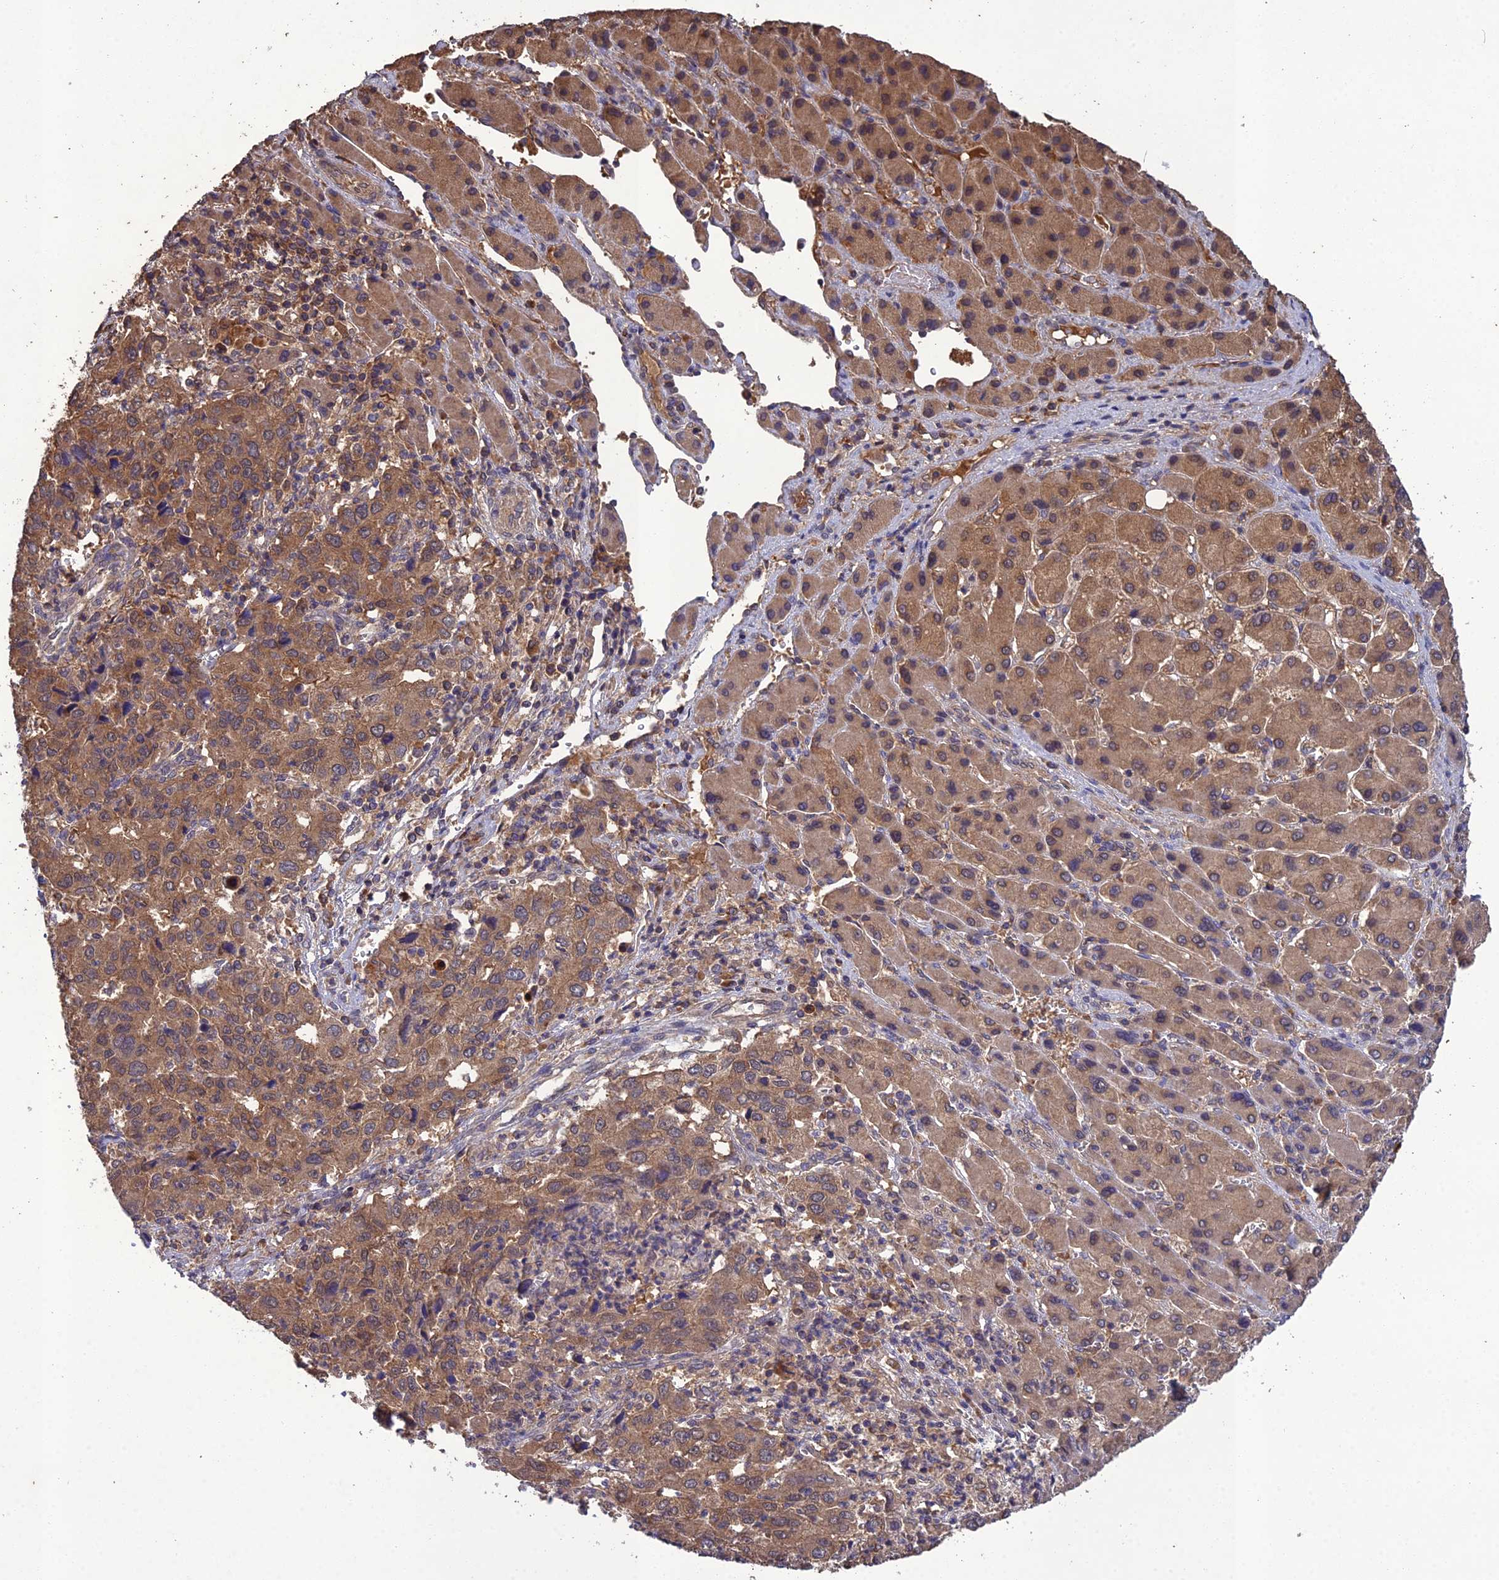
{"staining": {"intensity": "moderate", "quantity": ">75%", "location": "cytoplasmic/membranous"}, "tissue": "liver cancer", "cell_type": "Tumor cells", "image_type": "cancer", "snomed": [{"axis": "morphology", "description": "Carcinoma, Hepatocellular, NOS"}, {"axis": "topography", "description": "Liver"}], "caption": "Immunohistochemical staining of human liver cancer (hepatocellular carcinoma) demonstrates moderate cytoplasmic/membranous protein staining in about >75% of tumor cells.", "gene": "TMEM258", "patient": {"sex": "male", "age": 63}}